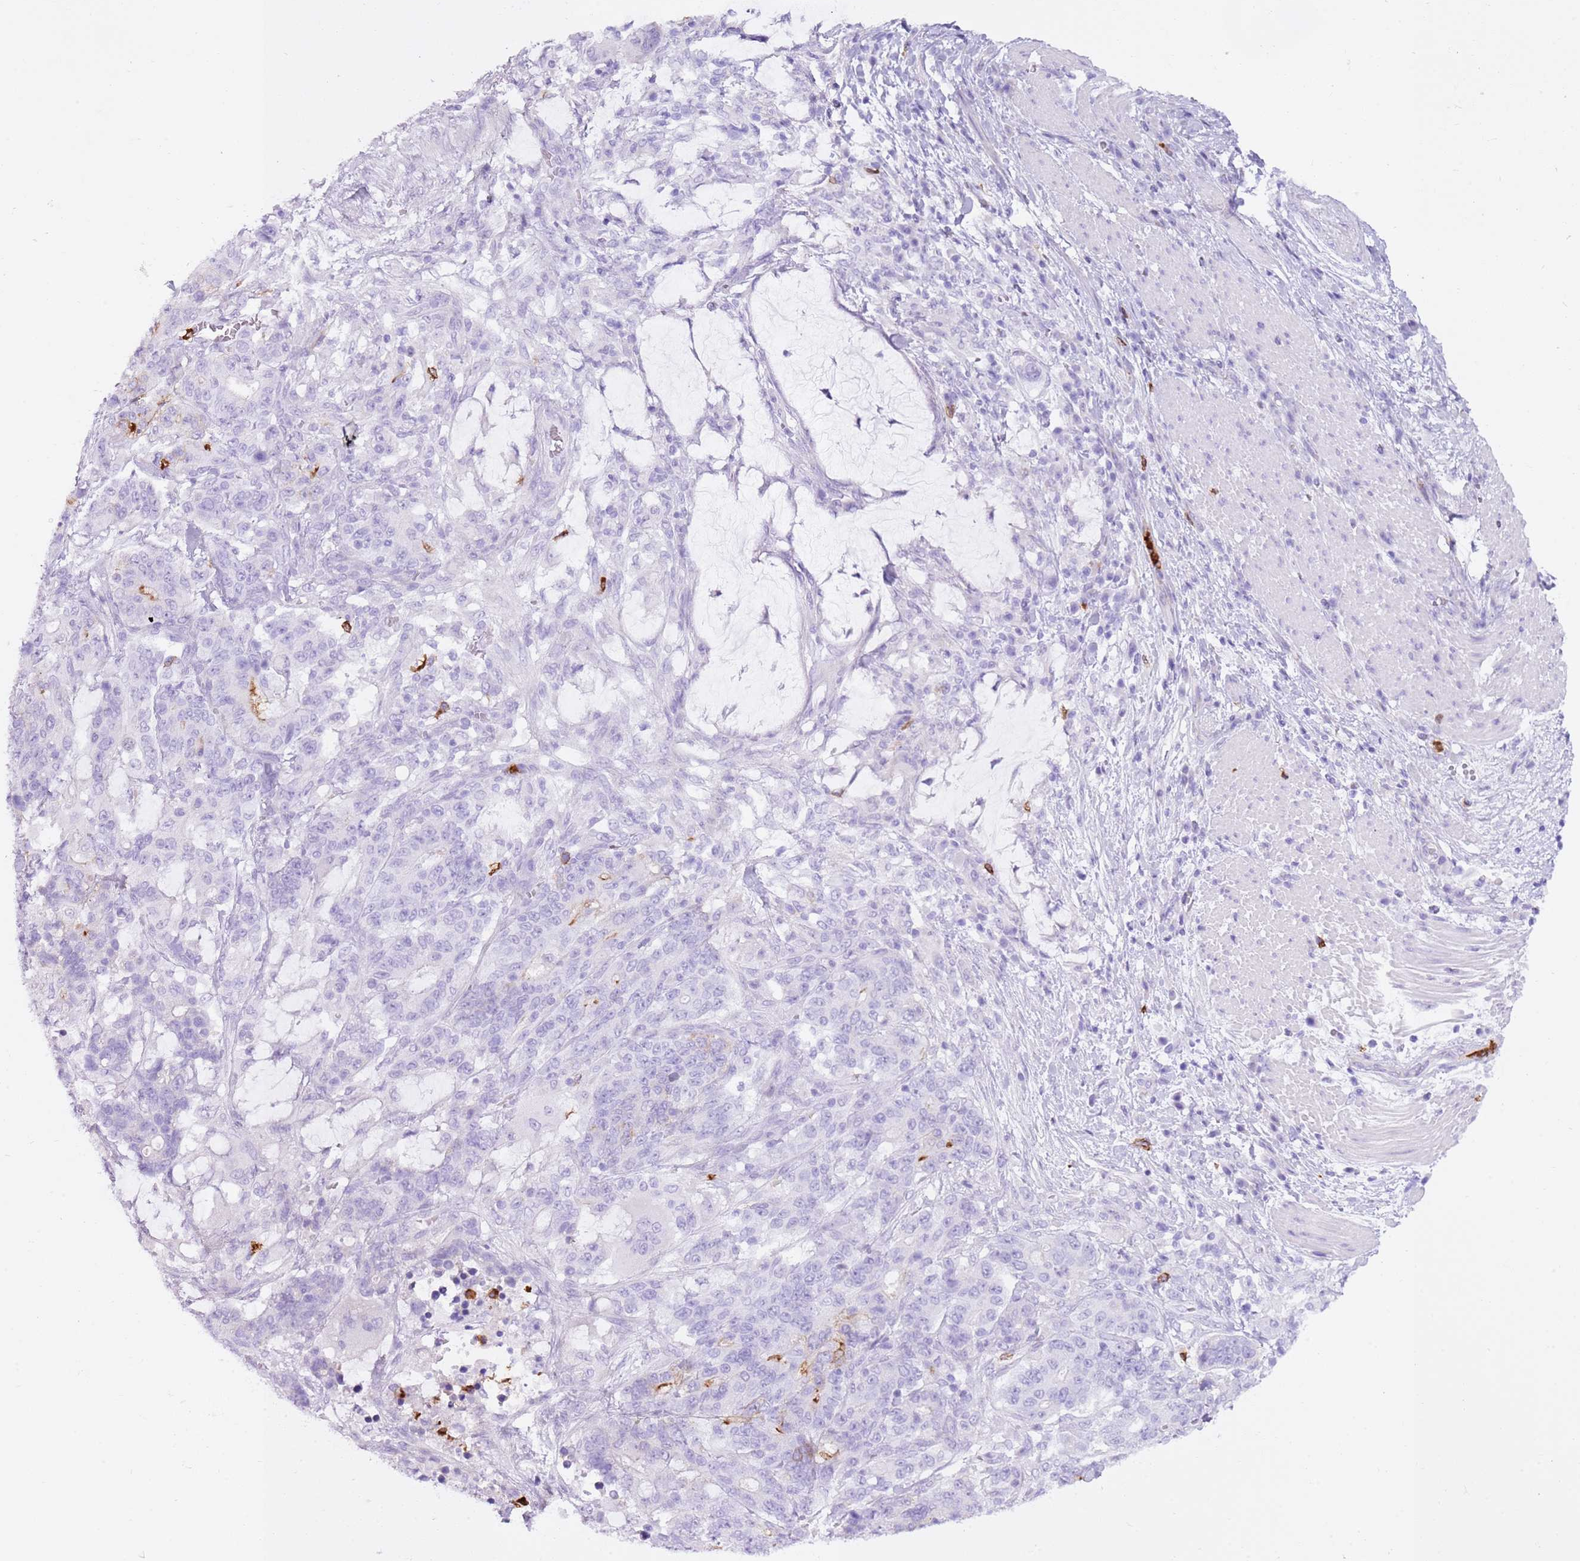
{"staining": {"intensity": "strong", "quantity": "<25%", "location": "cytoplasmic/membranous"}, "tissue": "stomach cancer", "cell_type": "Tumor cells", "image_type": "cancer", "snomed": [{"axis": "morphology", "description": "Normal tissue, NOS"}, {"axis": "morphology", "description": "Adenocarcinoma, NOS"}, {"axis": "topography", "description": "Stomach"}], "caption": "Immunohistochemical staining of stomach adenocarcinoma shows medium levels of strong cytoplasmic/membranous protein staining in about <25% of tumor cells.", "gene": "CD177", "patient": {"sex": "female", "age": 64}}